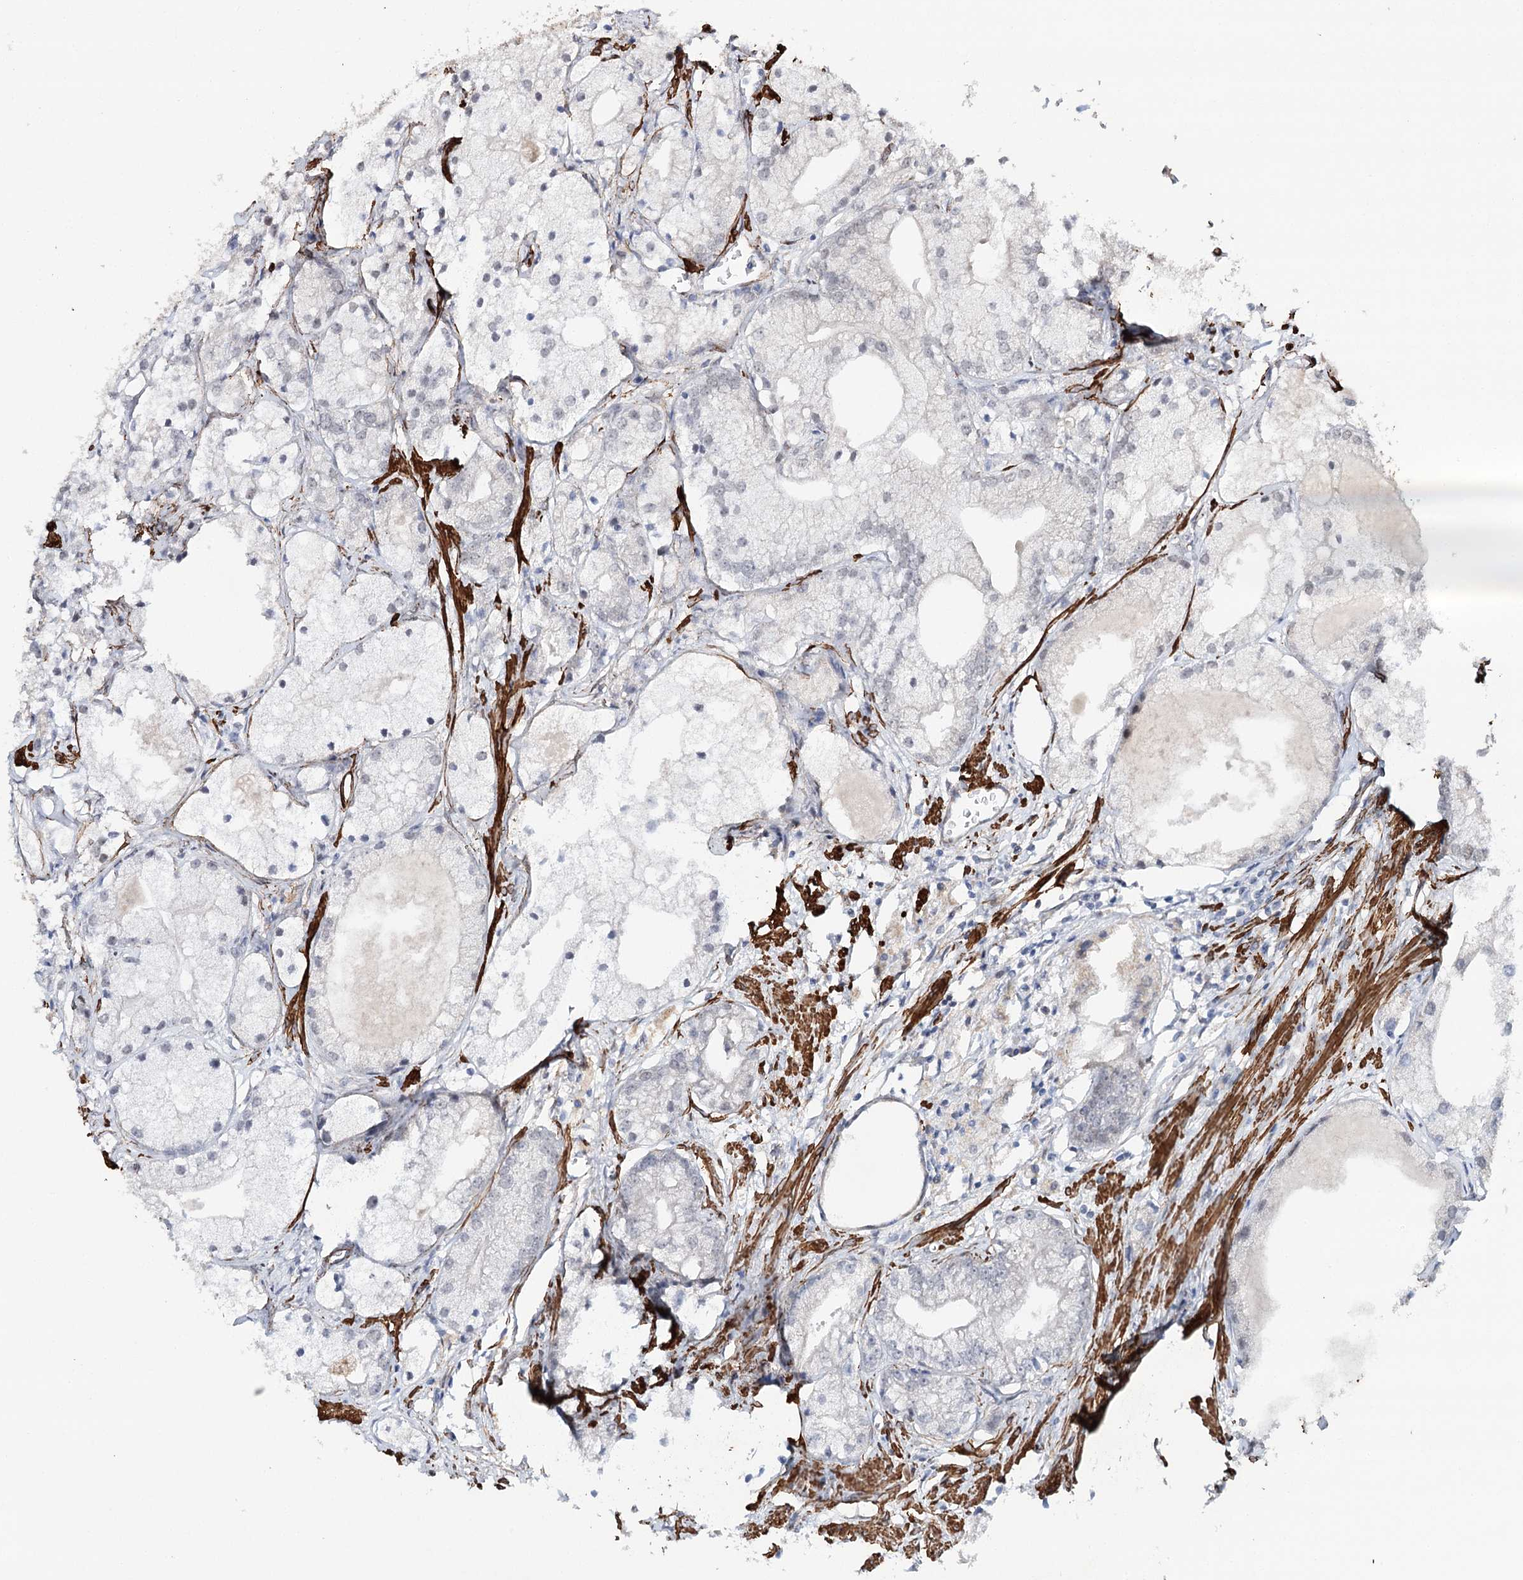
{"staining": {"intensity": "negative", "quantity": "none", "location": "none"}, "tissue": "prostate cancer", "cell_type": "Tumor cells", "image_type": "cancer", "snomed": [{"axis": "morphology", "description": "Adenocarcinoma, Low grade"}, {"axis": "topography", "description": "Prostate"}], "caption": "A histopathology image of low-grade adenocarcinoma (prostate) stained for a protein demonstrates no brown staining in tumor cells.", "gene": "CFAP46", "patient": {"sex": "male", "age": 69}}